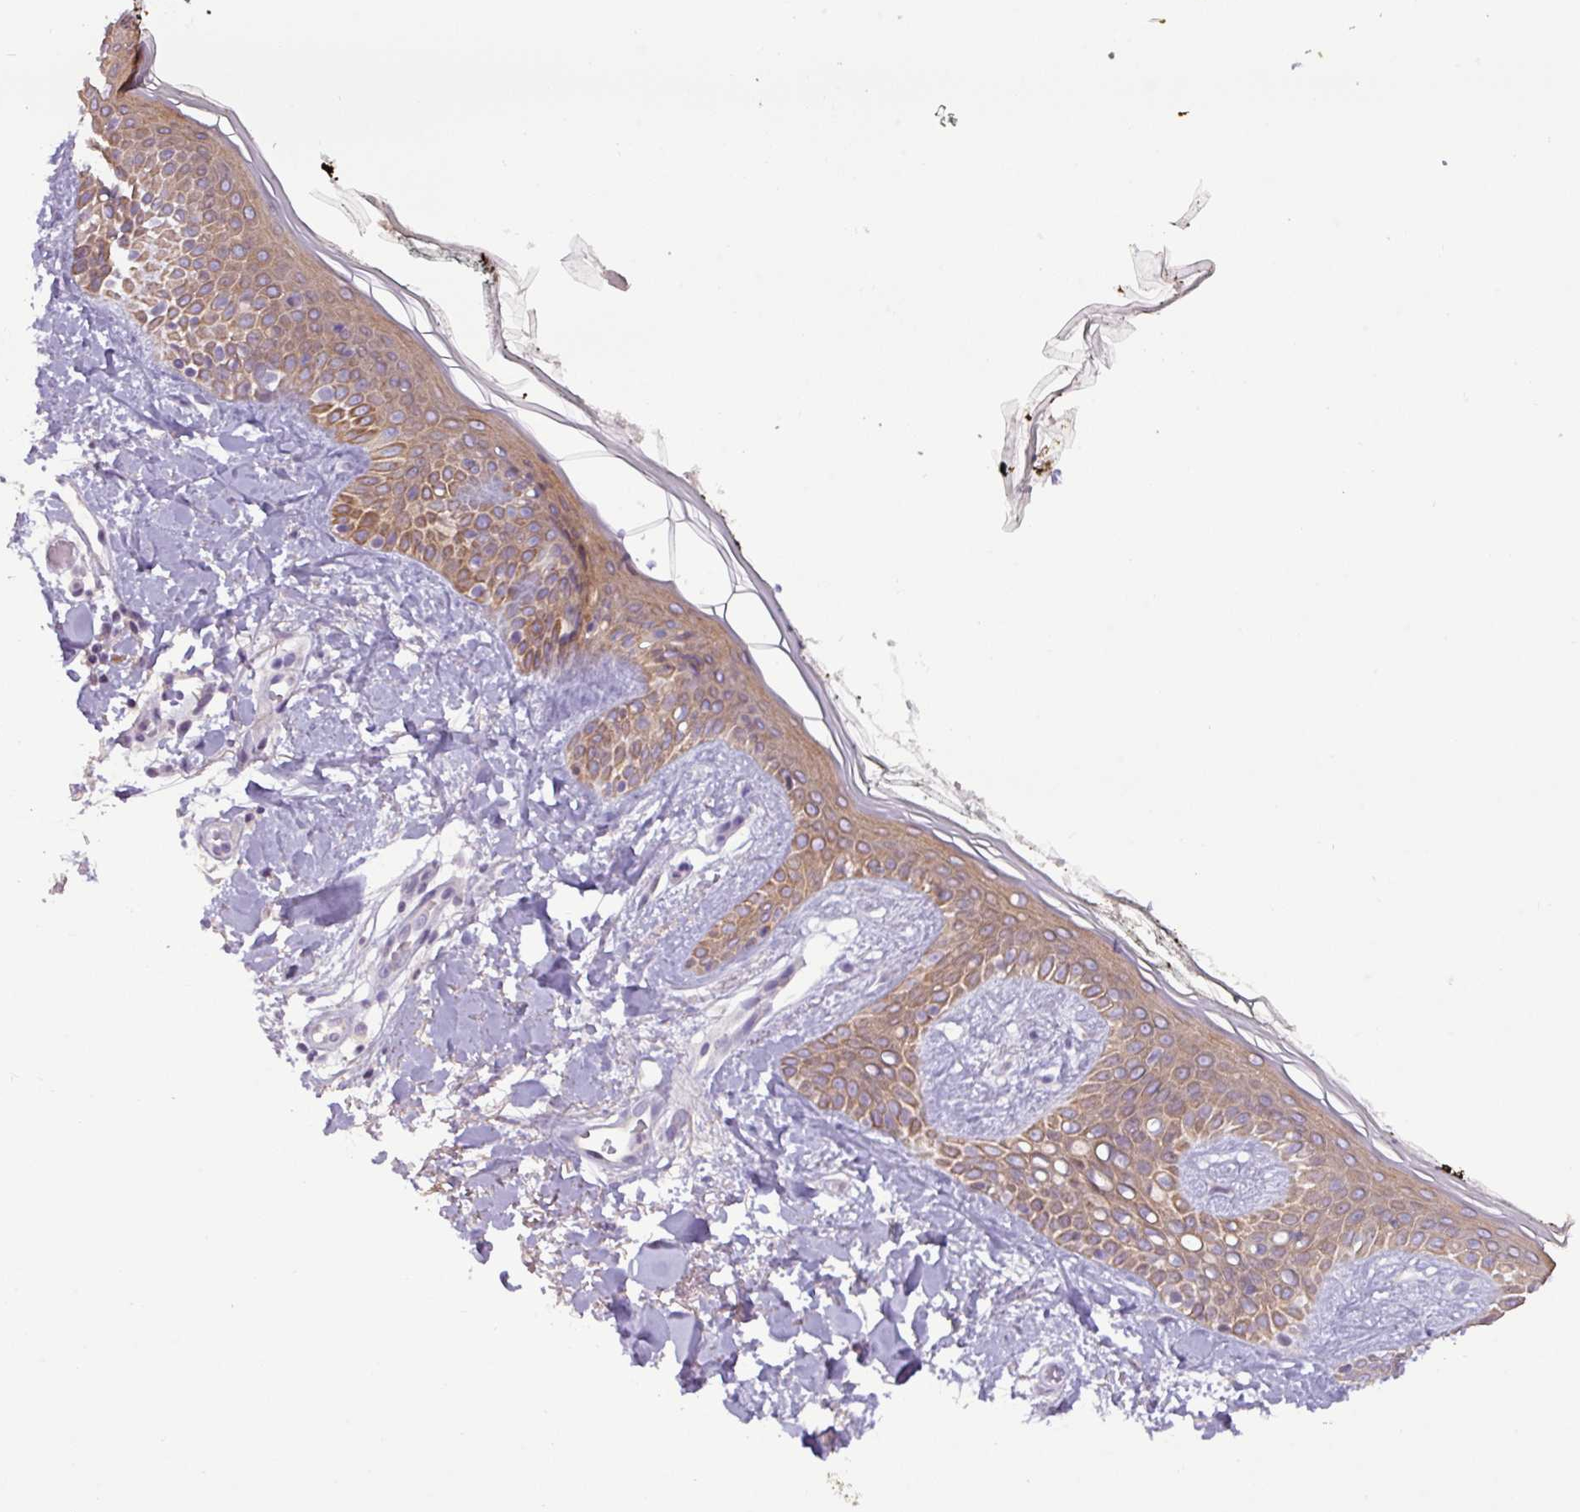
{"staining": {"intensity": "weak", "quantity": "25%-75%", "location": "cytoplasmic/membranous"}, "tissue": "skin", "cell_type": "Fibroblasts", "image_type": "normal", "snomed": [{"axis": "morphology", "description": "Normal tissue, NOS"}, {"axis": "topography", "description": "Skin"}], "caption": "Immunohistochemical staining of normal human skin displays low levels of weak cytoplasmic/membranous staining in approximately 25%-75% of fibroblasts. The protein of interest is stained brown, and the nuclei are stained in blue (DAB (3,3'-diaminobenzidine) IHC with brightfield microscopy, high magnification).", "gene": "PNLDC1", "patient": {"sex": "female", "age": 34}}